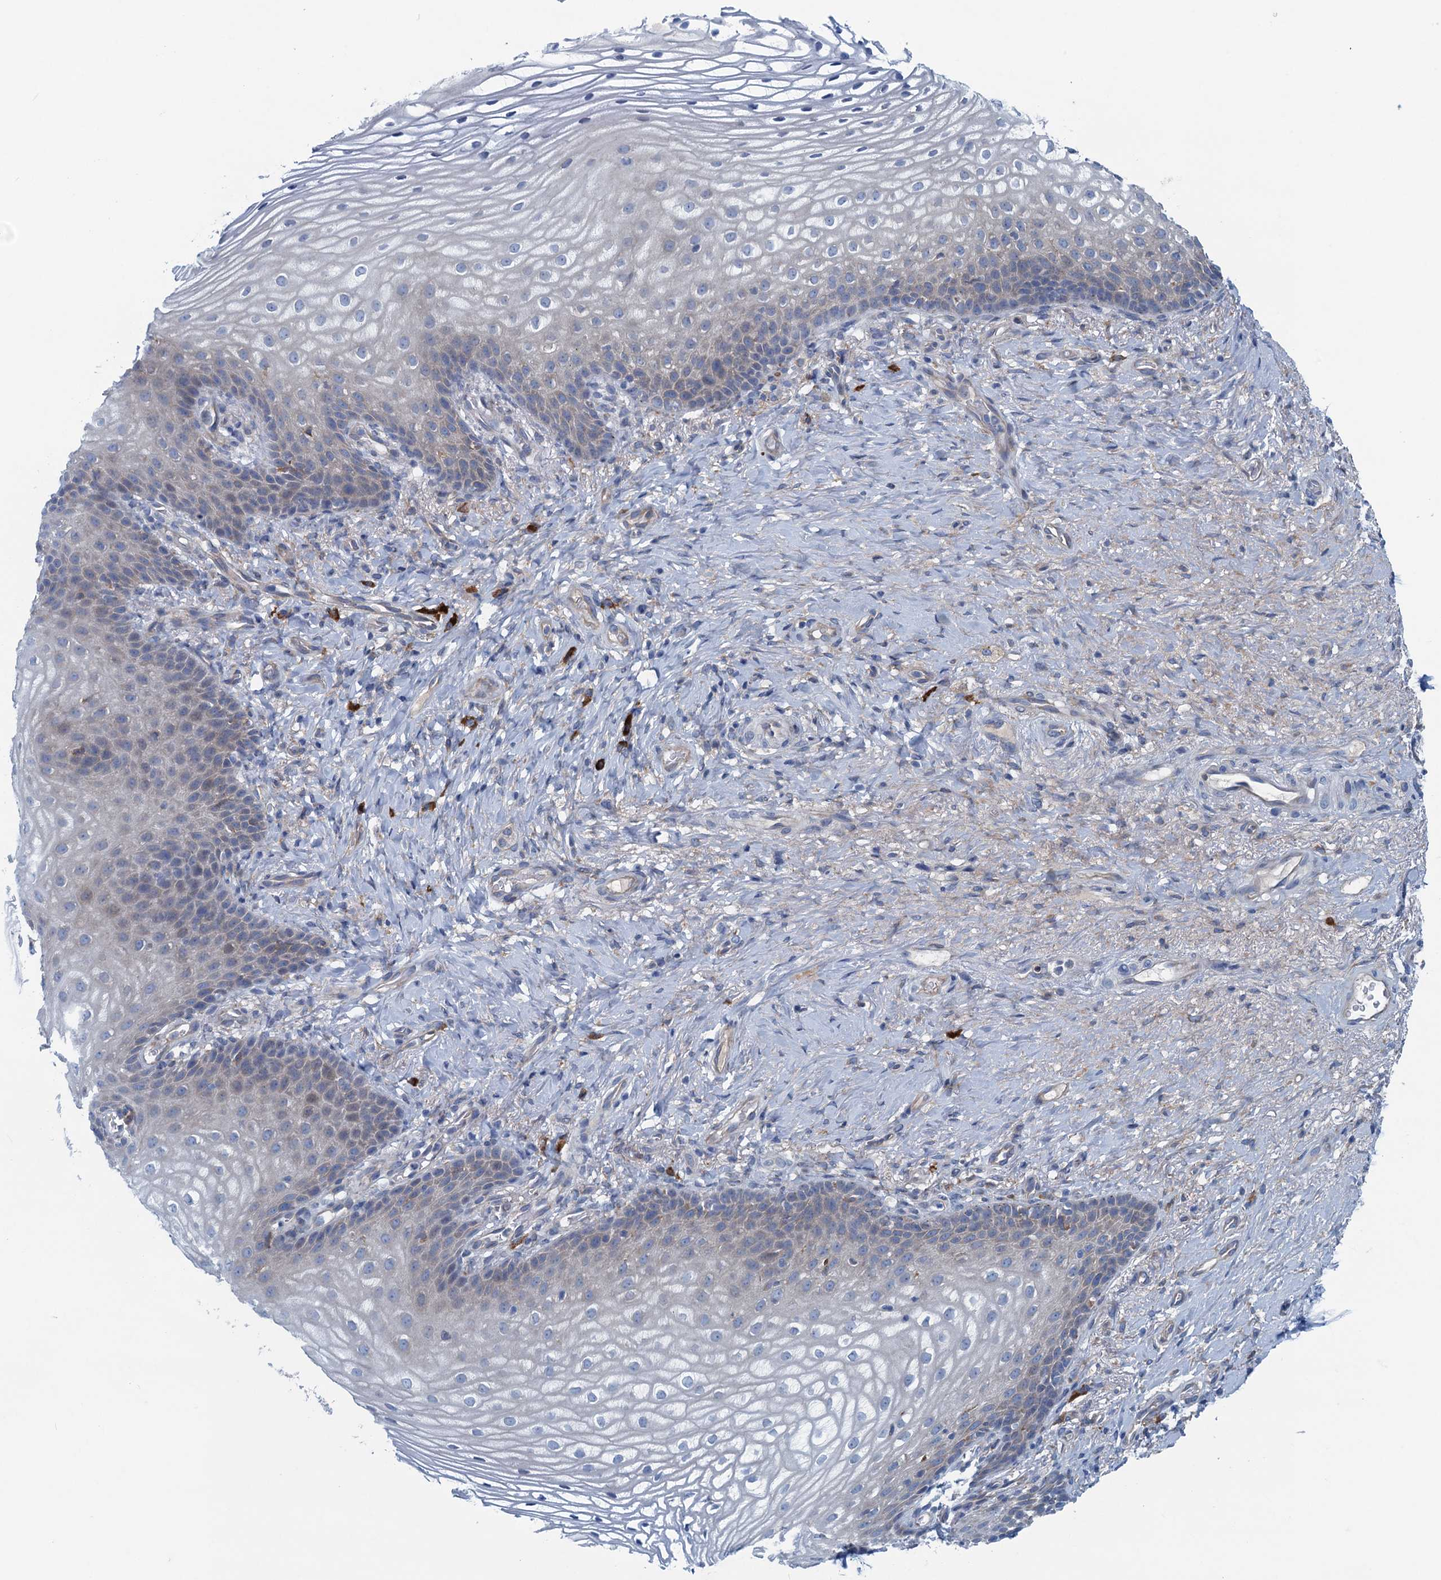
{"staining": {"intensity": "negative", "quantity": "none", "location": "none"}, "tissue": "vagina", "cell_type": "Squamous epithelial cells", "image_type": "normal", "snomed": [{"axis": "morphology", "description": "Normal tissue, NOS"}, {"axis": "topography", "description": "Vagina"}], "caption": "High magnification brightfield microscopy of normal vagina stained with DAB (brown) and counterstained with hematoxylin (blue): squamous epithelial cells show no significant staining. (DAB immunohistochemistry (IHC) visualized using brightfield microscopy, high magnification).", "gene": "MYDGF", "patient": {"sex": "female", "age": 60}}